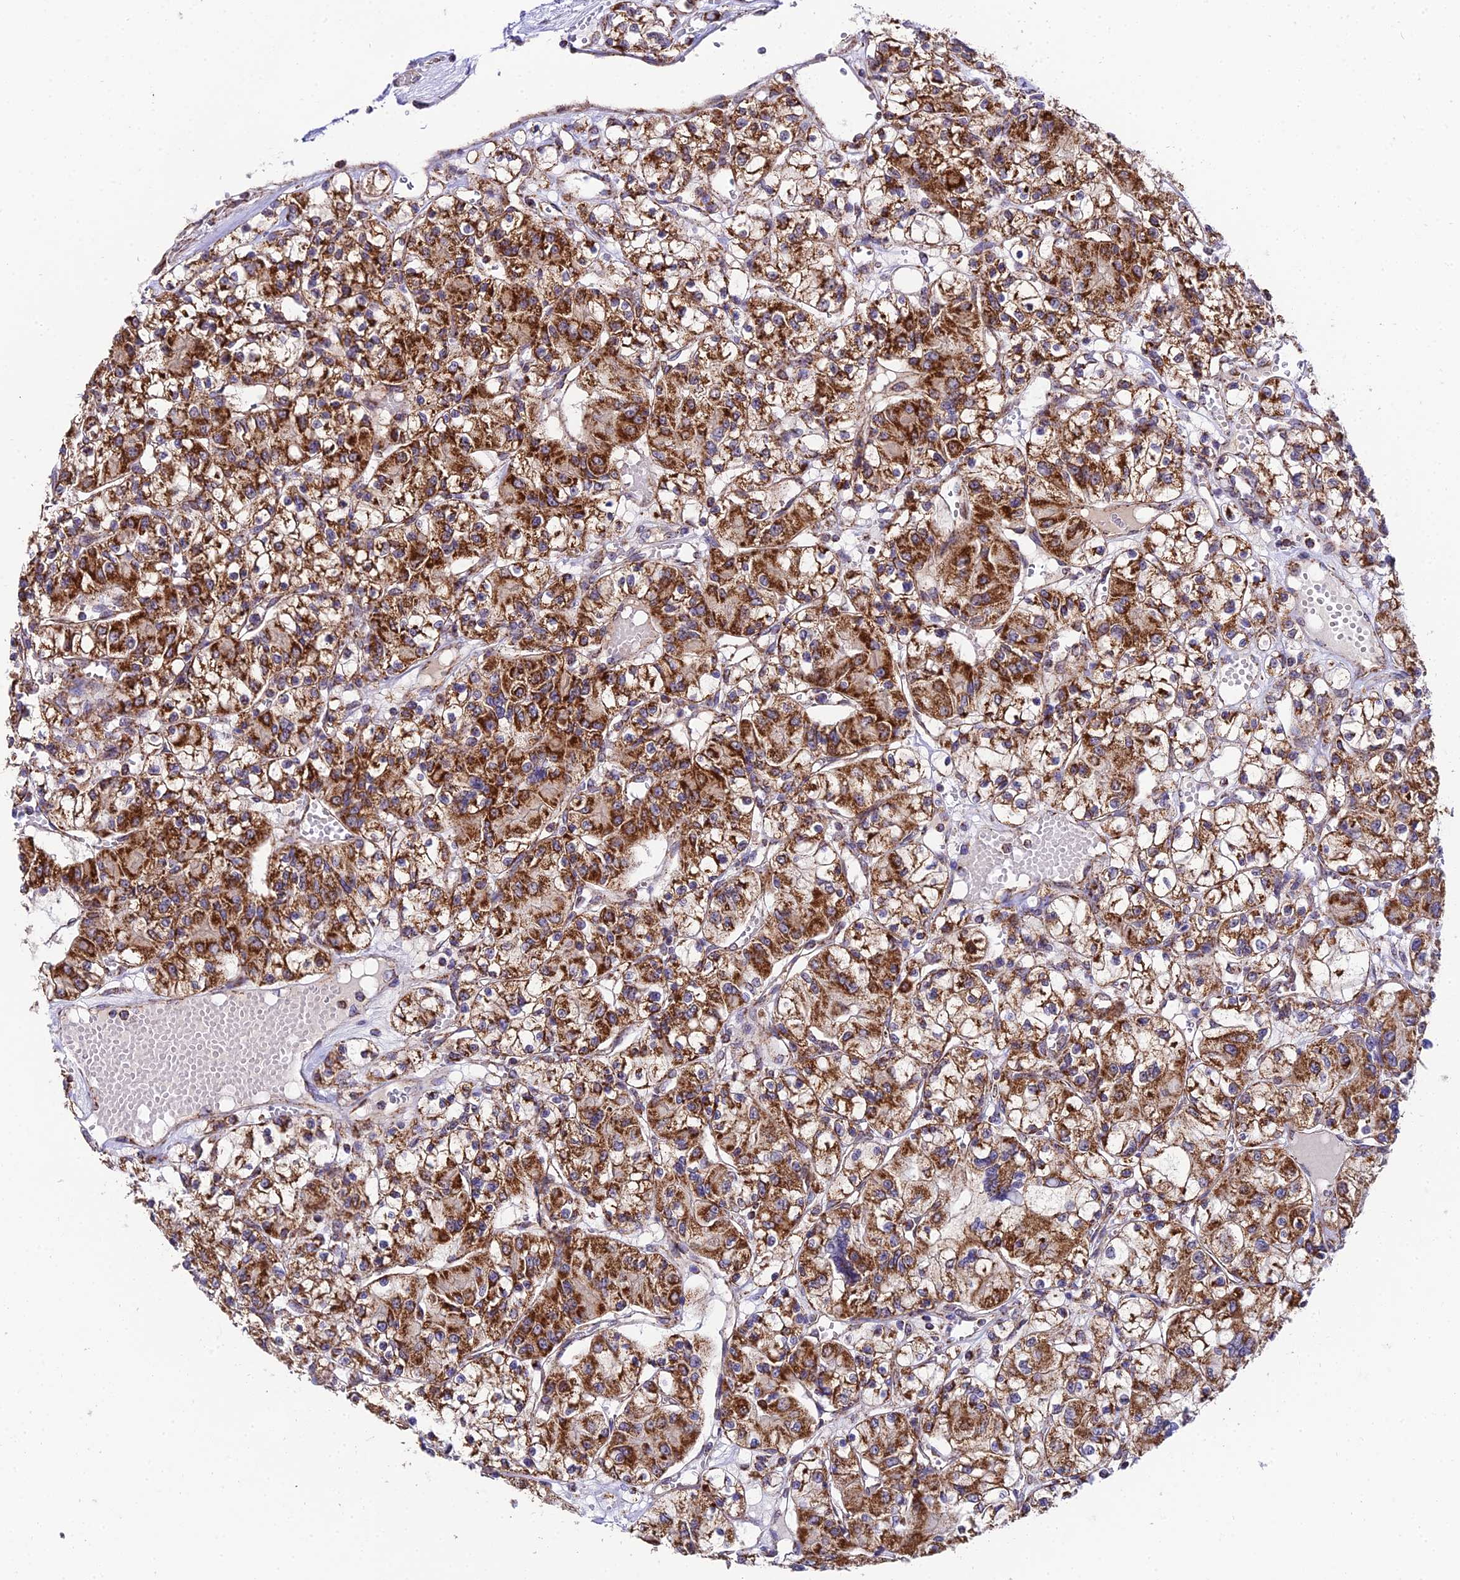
{"staining": {"intensity": "strong", "quantity": ">75%", "location": "cytoplasmic/membranous"}, "tissue": "renal cancer", "cell_type": "Tumor cells", "image_type": "cancer", "snomed": [{"axis": "morphology", "description": "Adenocarcinoma, NOS"}, {"axis": "topography", "description": "Kidney"}], "caption": "Immunohistochemistry (IHC) micrograph of renal adenocarcinoma stained for a protein (brown), which shows high levels of strong cytoplasmic/membranous positivity in approximately >75% of tumor cells.", "gene": "PSMD2", "patient": {"sex": "female", "age": 59}}